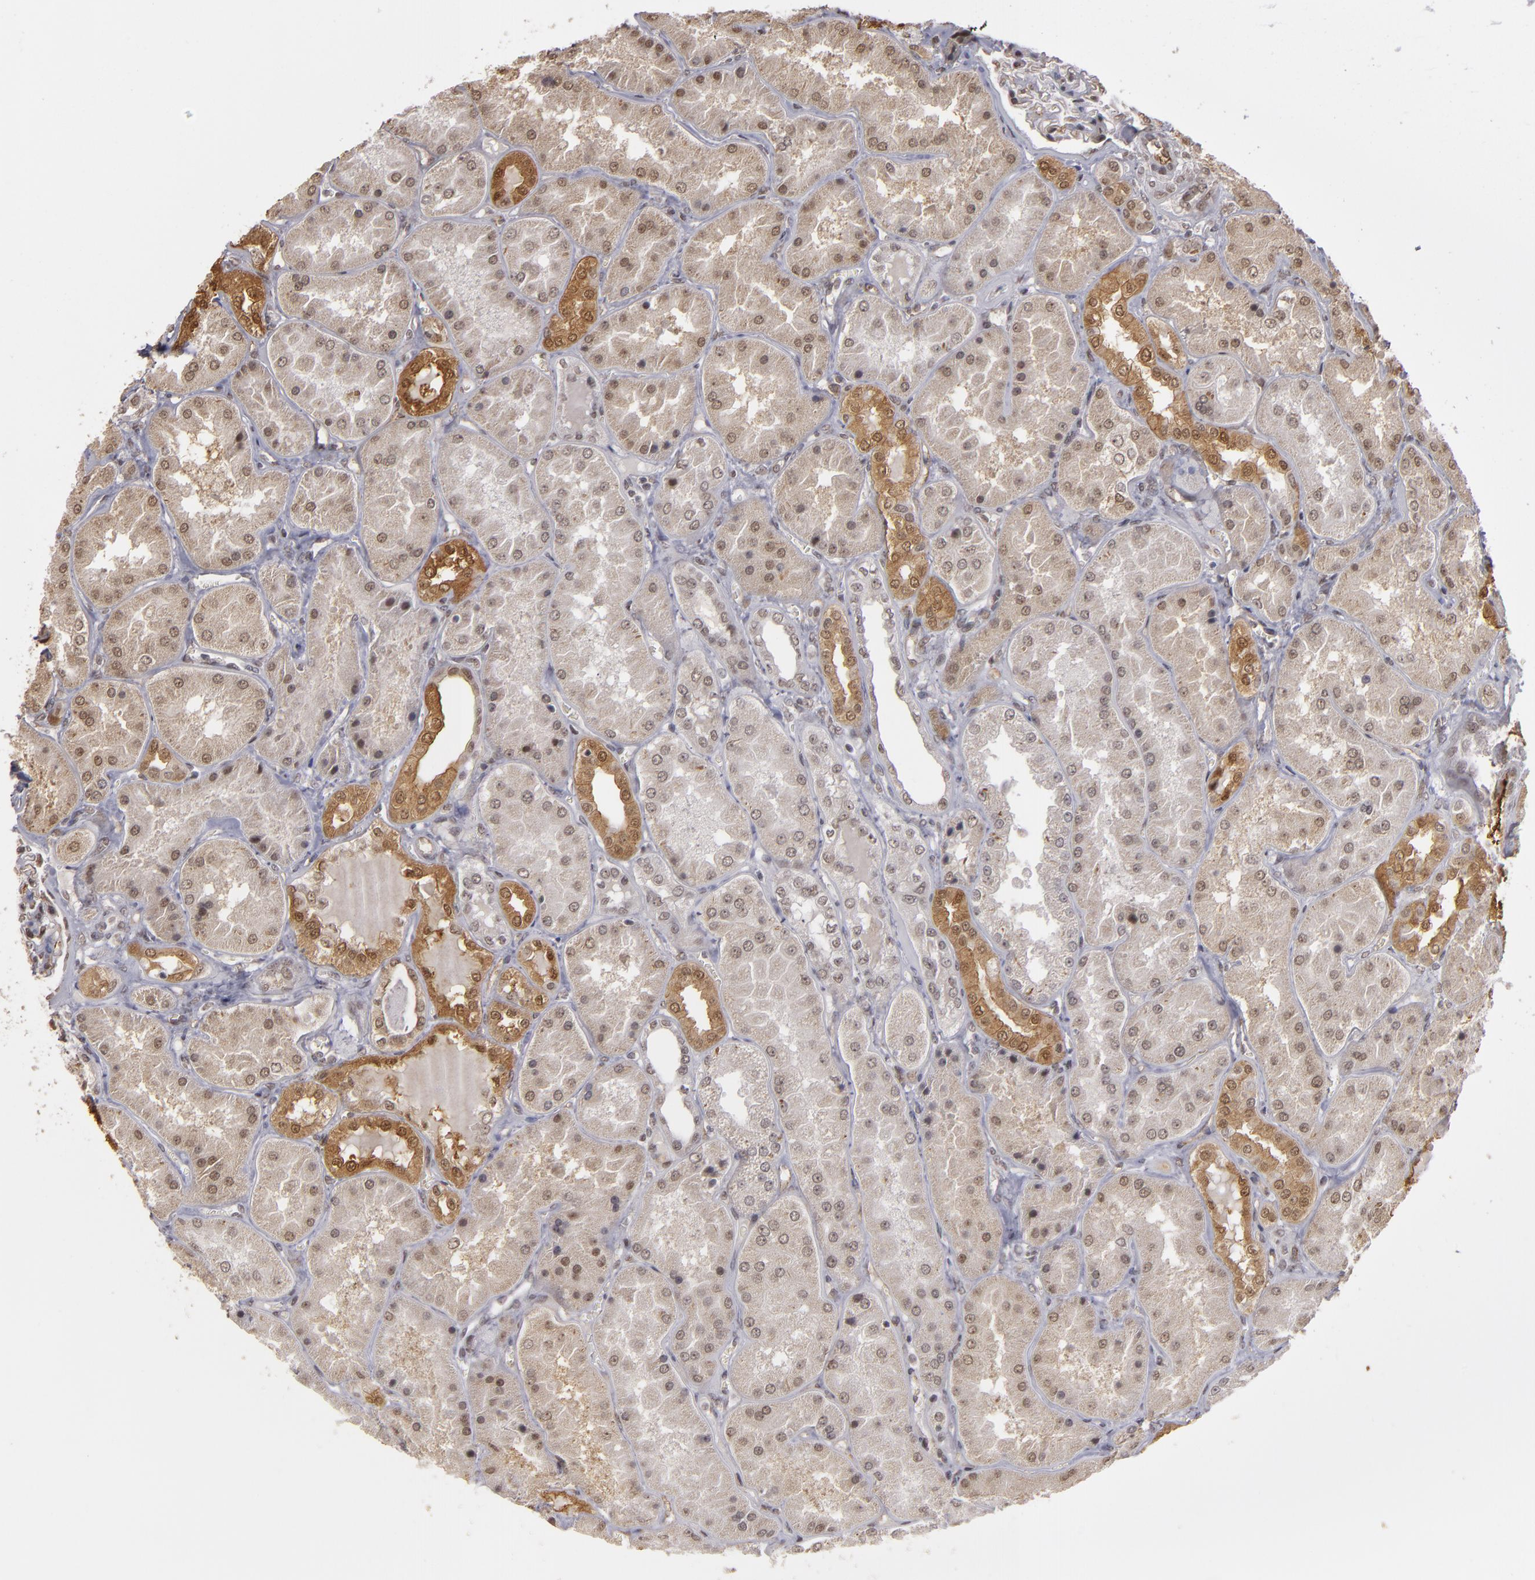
{"staining": {"intensity": "weak", "quantity": "25%-75%", "location": "nuclear"}, "tissue": "kidney", "cell_type": "Cells in glomeruli", "image_type": "normal", "snomed": [{"axis": "morphology", "description": "Normal tissue, NOS"}, {"axis": "topography", "description": "Kidney"}], "caption": "Protein staining reveals weak nuclear expression in approximately 25%-75% of cells in glomeruli in normal kidney.", "gene": "ZNF75A", "patient": {"sex": "female", "age": 56}}